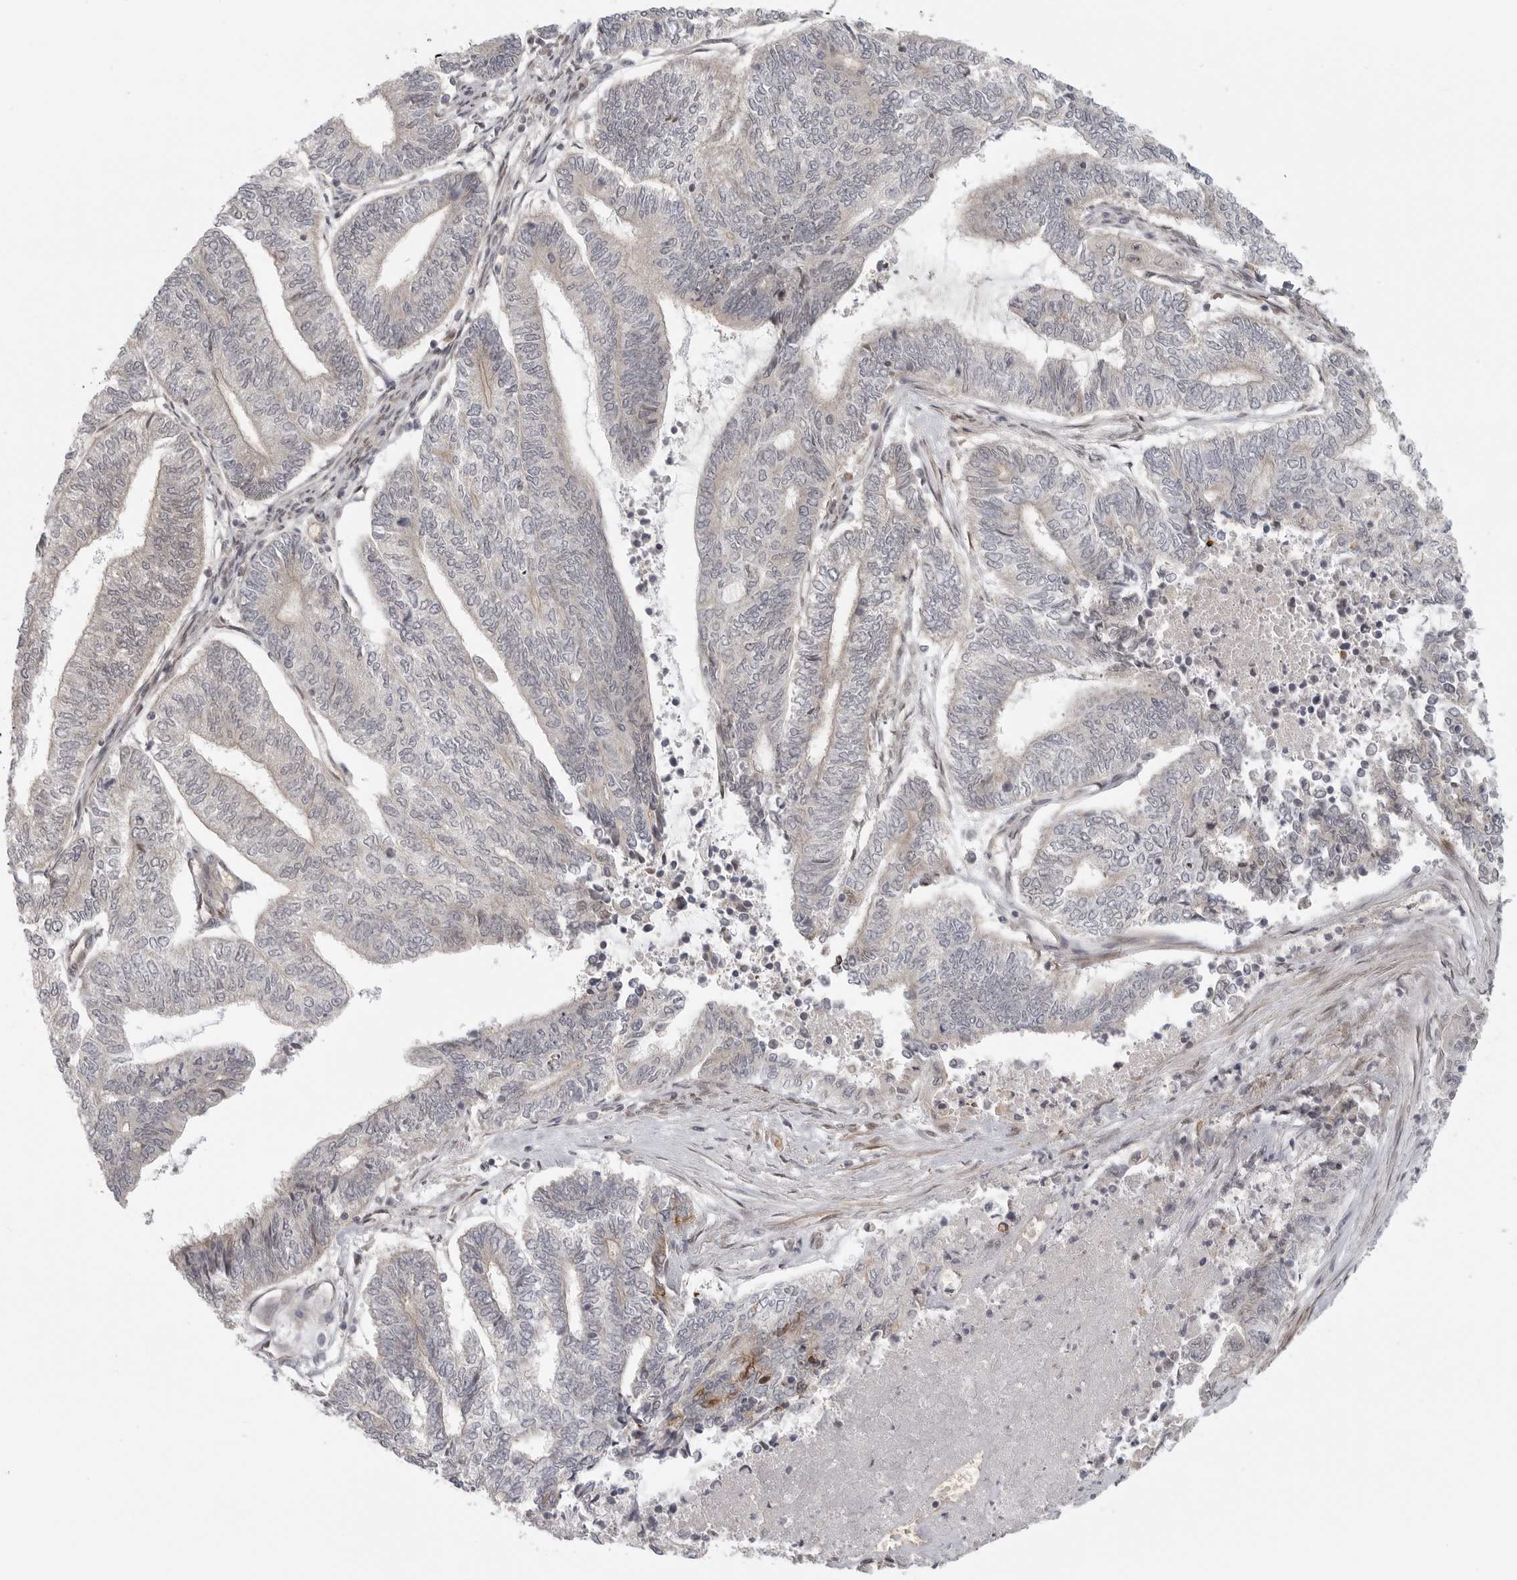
{"staining": {"intensity": "negative", "quantity": "none", "location": "none"}, "tissue": "endometrial cancer", "cell_type": "Tumor cells", "image_type": "cancer", "snomed": [{"axis": "morphology", "description": "Adenocarcinoma, NOS"}, {"axis": "topography", "description": "Uterus"}, {"axis": "topography", "description": "Endometrium"}], "caption": "Immunohistochemistry (IHC) photomicrograph of endometrial adenocarcinoma stained for a protein (brown), which displays no positivity in tumor cells. (DAB (3,3'-diaminobenzidine) immunohistochemistry (IHC) with hematoxylin counter stain).", "gene": "CCPG1", "patient": {"sex": "female", "age": 70}}